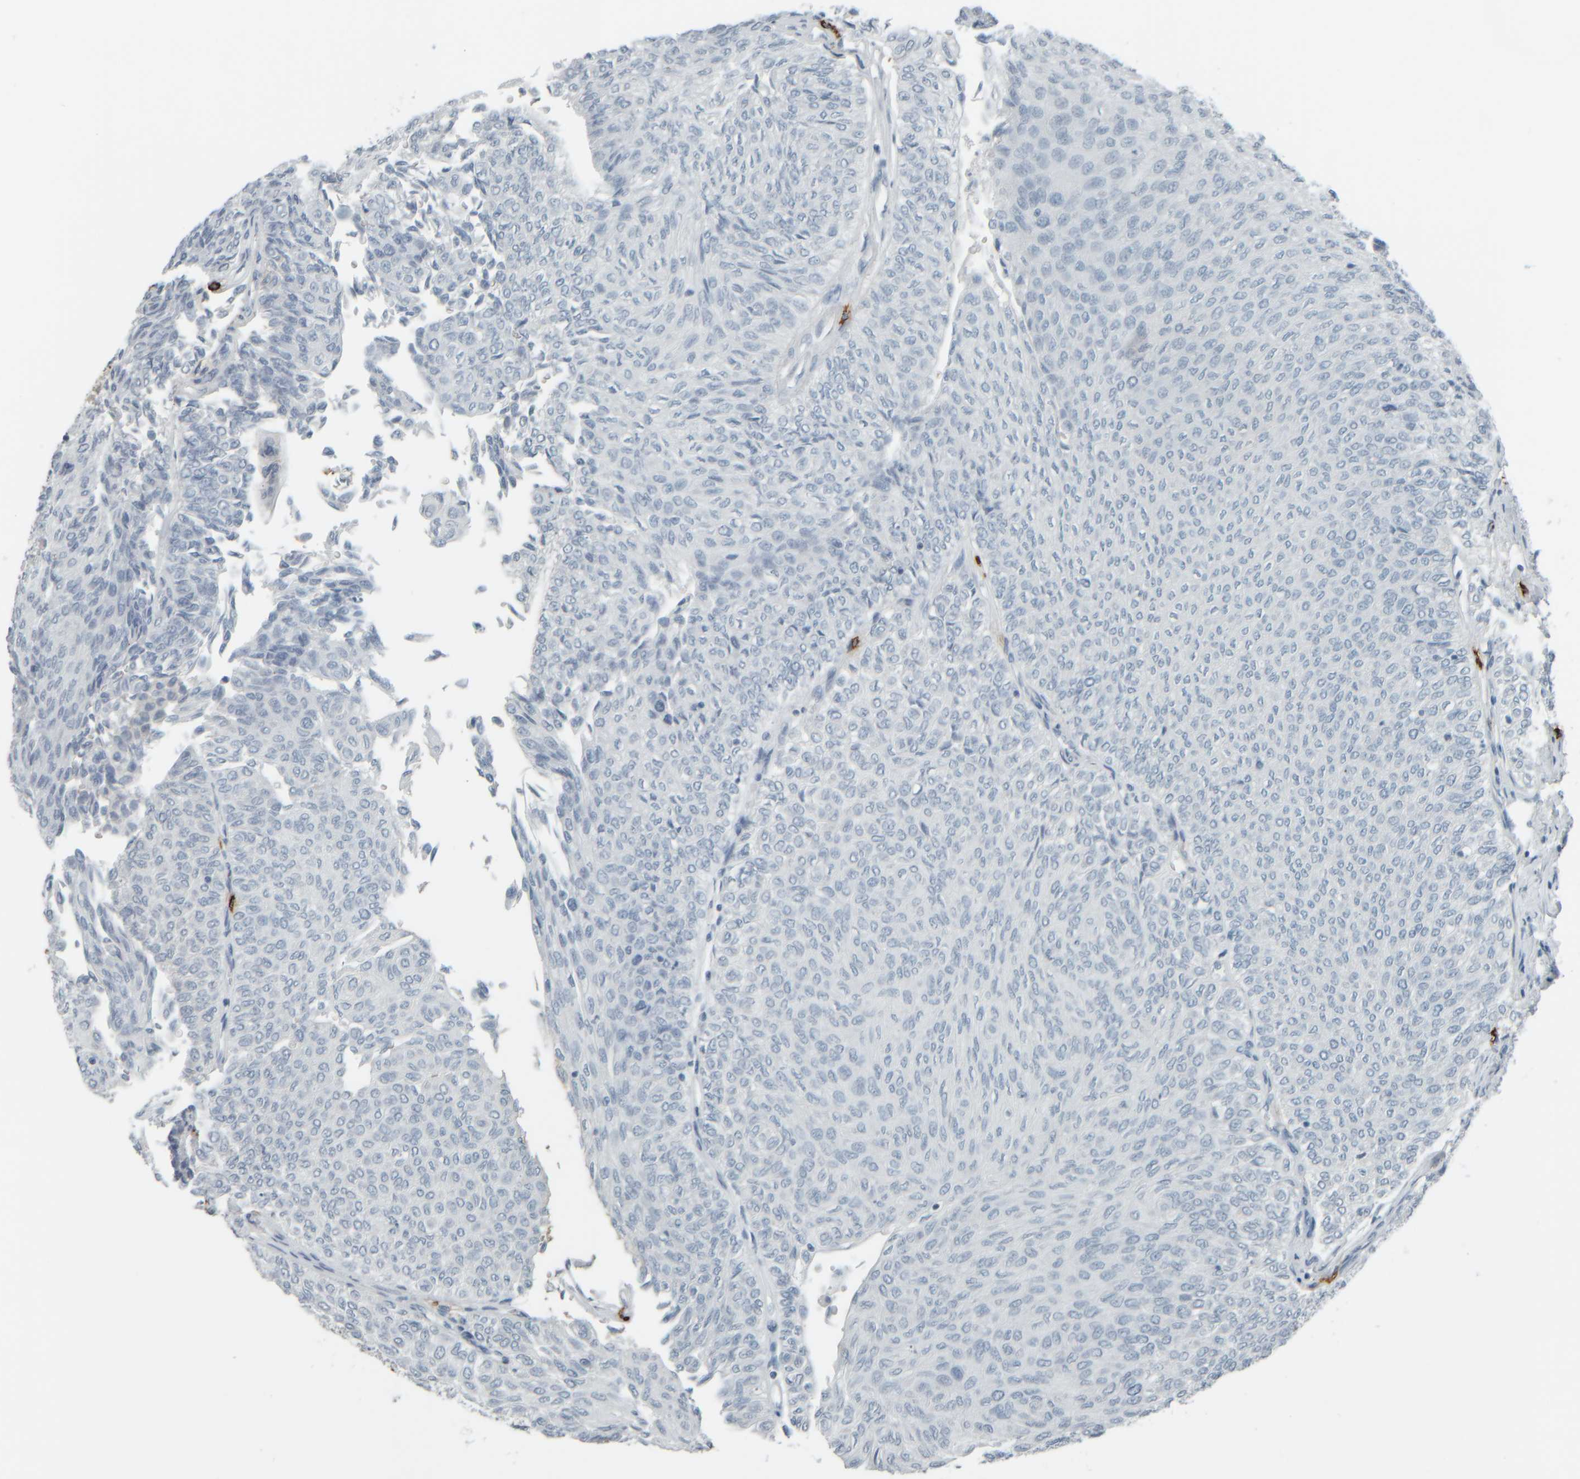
{"staining": {"intensity": "negative", "quantity": "none", "location": "none"}, "tissue": "urothelial cancer", "cell_type": "Tumor cells", "image_type": "cancer", "snomed": [{"axis": "morphology", "description": "Urothelial carcinoma, Low grade"}, {"axis": "topography", "description": "Urinary bladder"}], "caption": "Tumor cells show no significant staining in low-grade urothelial carcinoma. Brightfield microscopy of immunohistochemistry (IHC) stained with DAB (brown) and hematoxylin (blue), captured at high magnification.", "gene": "TPSAB1", "patient": {"sex": "male", "age": 78}}